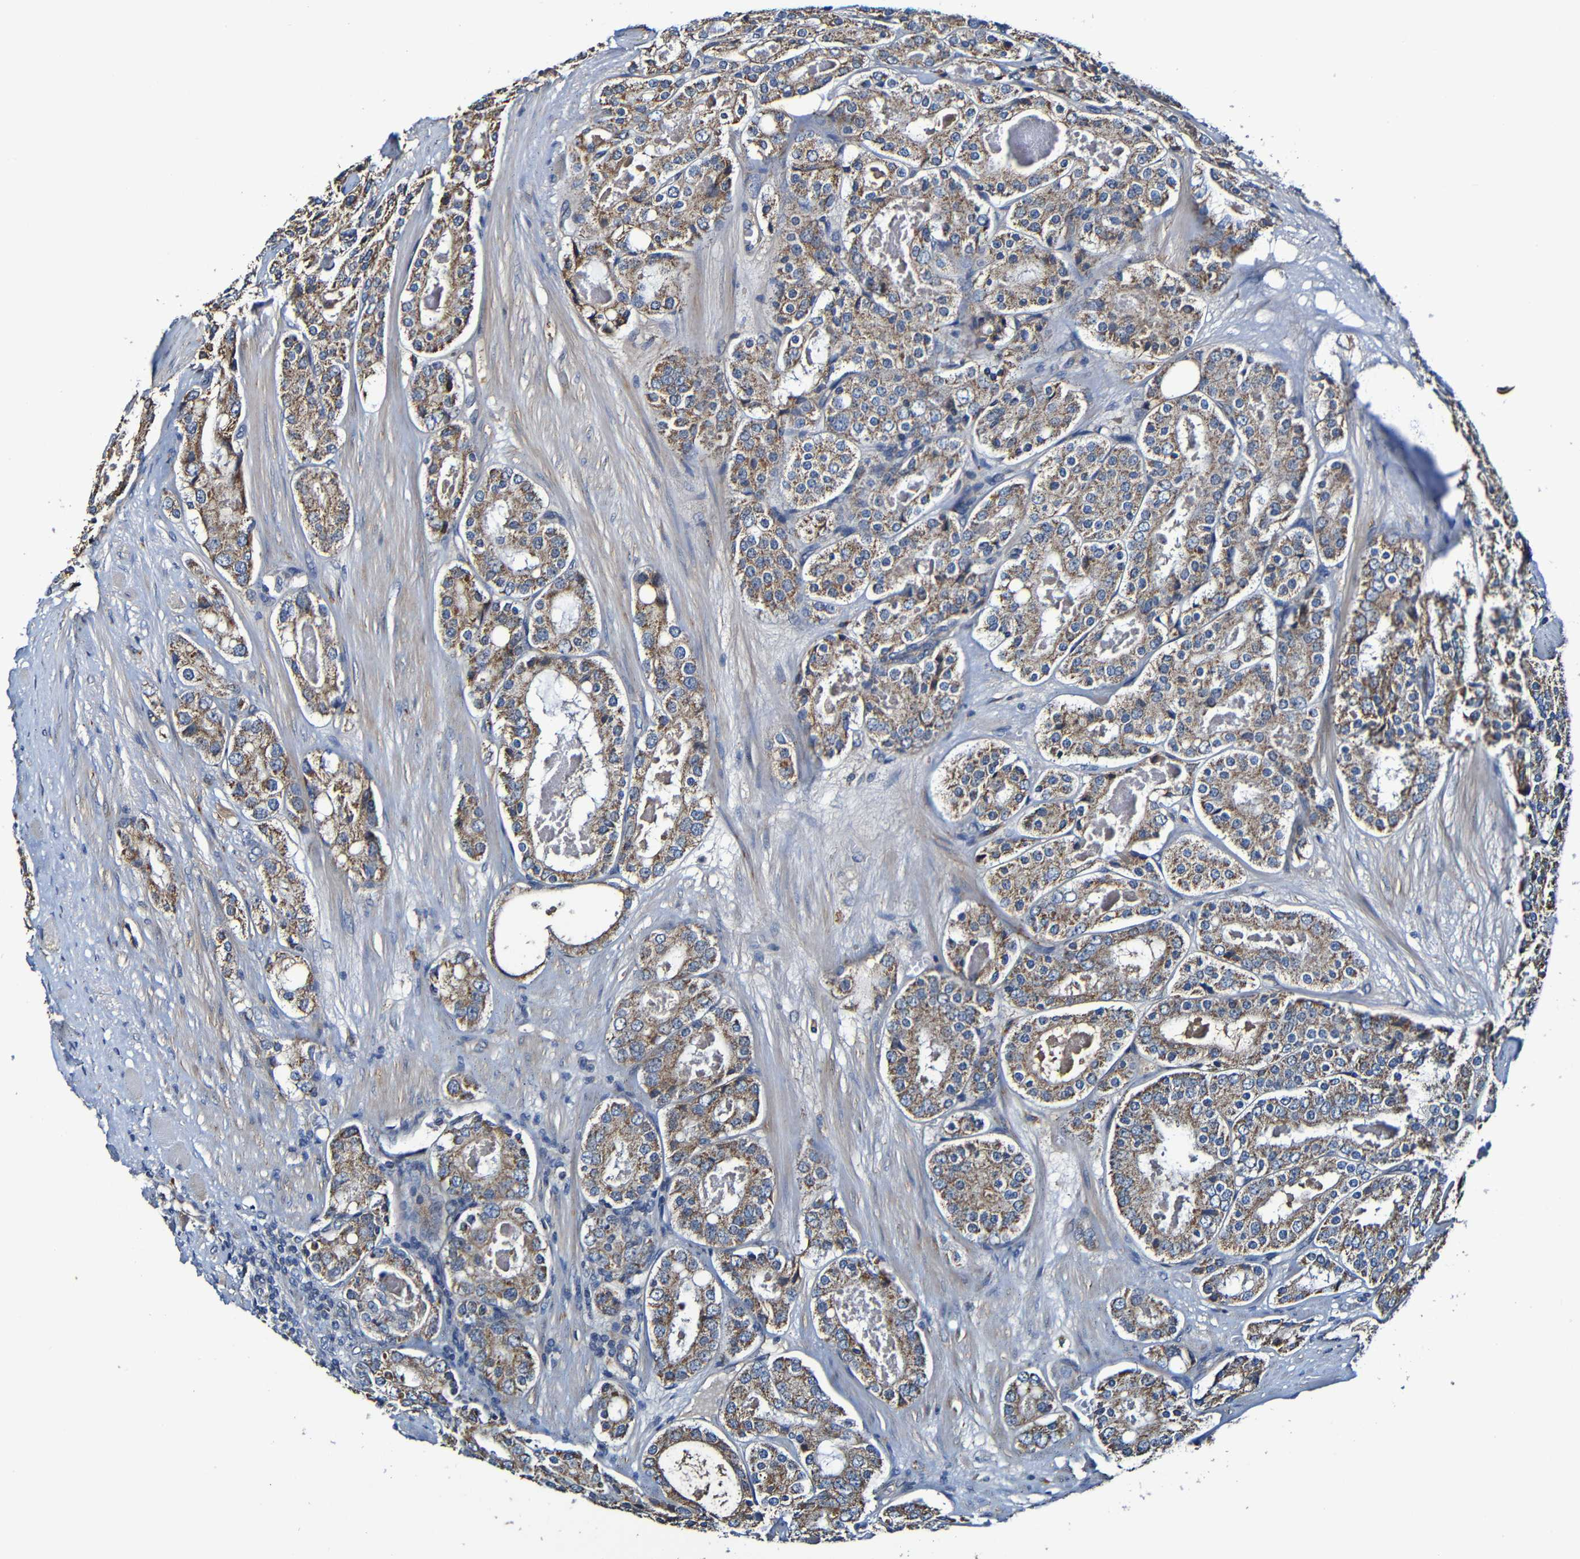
{"staining": {"intensity": "moderate", "quantity": ">75%", "location": "cytoplasmic/membranous"}, "tissue": "prostate cancer", "cell_type": "Tumor cells", "image_type": "cancer", "snomed": [{"axis": "morphology", "description": "Adenocarcinoma, High grade"}, {"axis": "topography", "description": "Prostate"}], "caption": "Immunohistochemical staining of human prostate cancer (adenocarcinoma (high-grade)) exhibits medium levels of moderate cytoplasmic/membranous protein positivity in approximately >75% of tumor cells. The protein is stained brown, and the nuclei are stained in blue (DAB (3,3'-diaminobenzidine) IHC with brightfield microscopy, high magnification).", "gene": "ADAM15", "patient": {"sex": "male", "age": 65}}